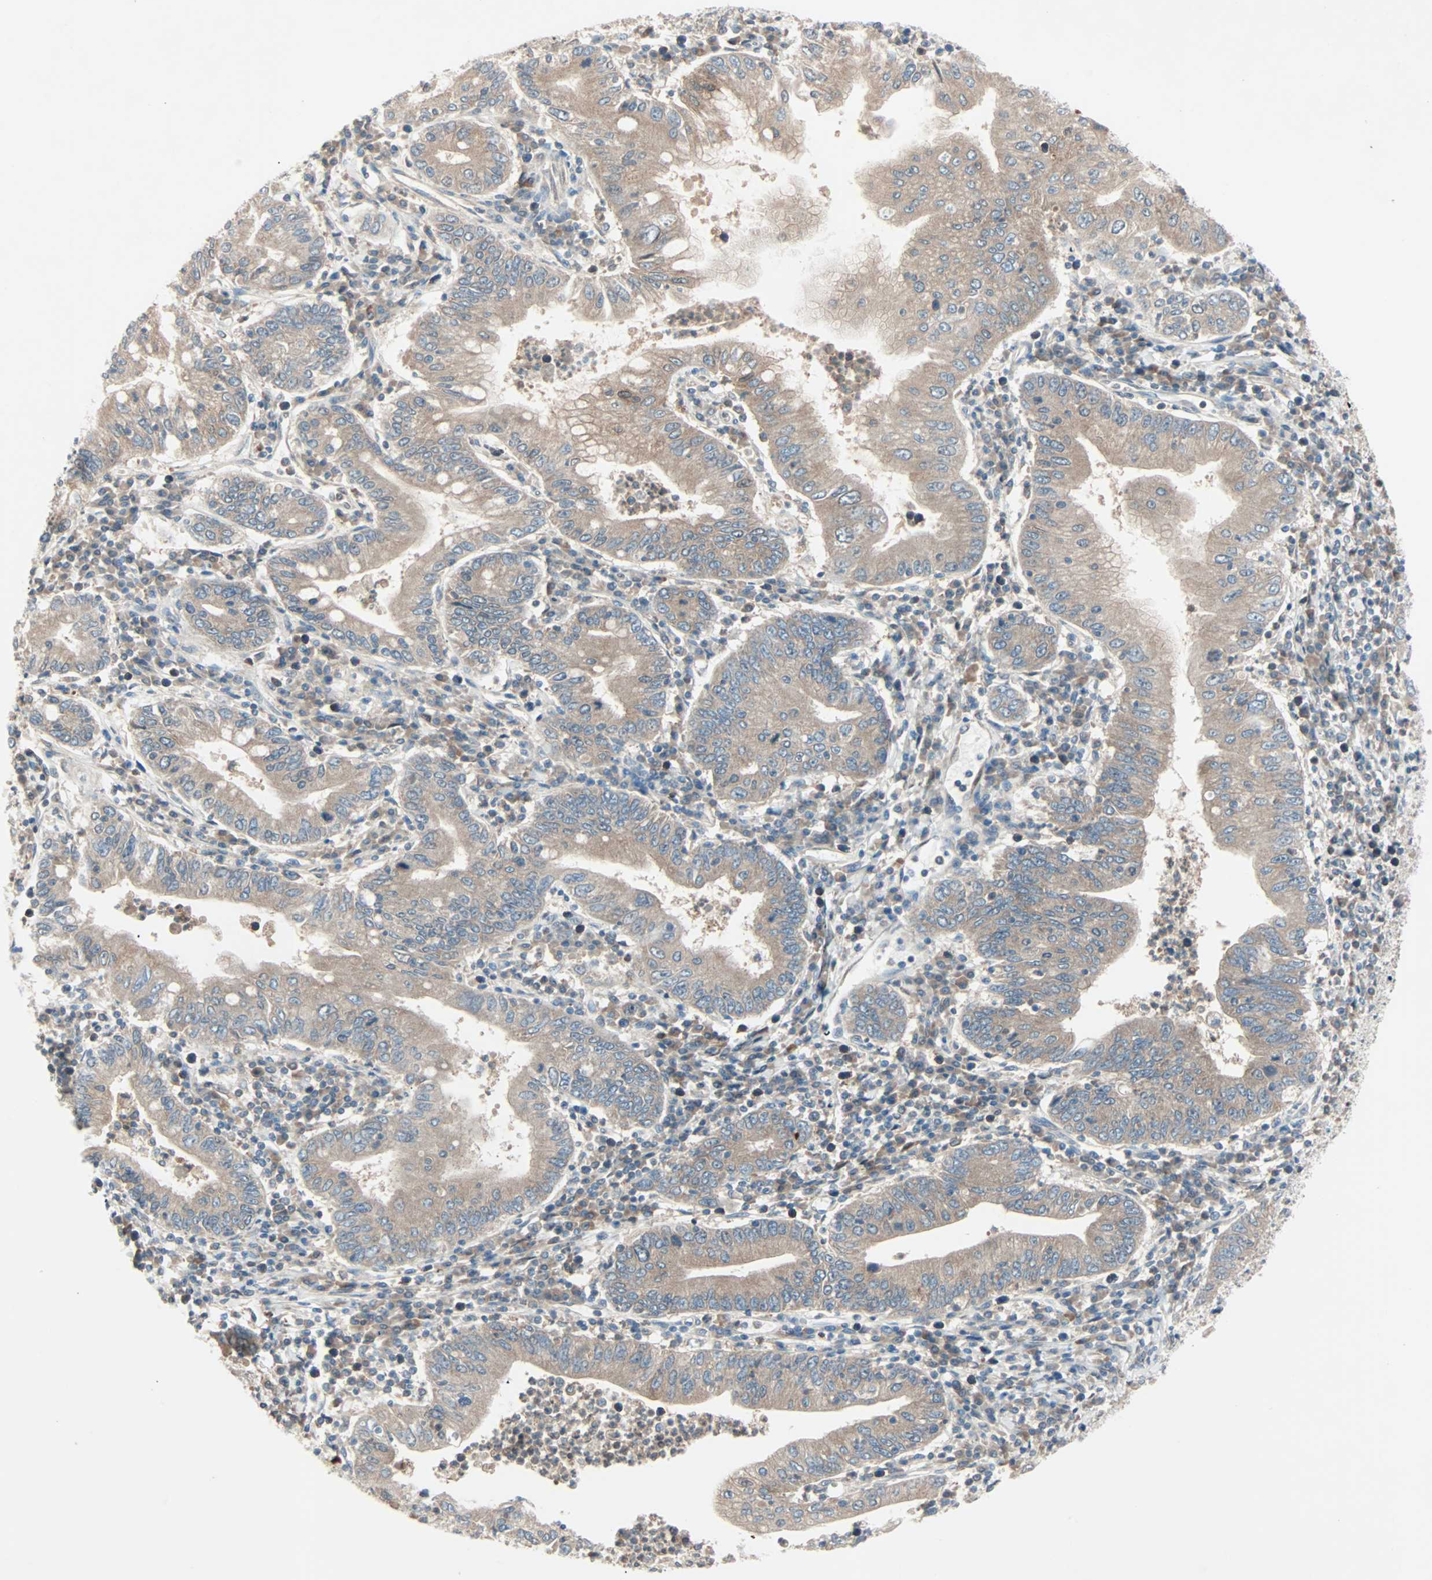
{"staining": {"intensity": "moderate", "quantity": ">75%", "location": "cytoplasmic/membranous"}, "tissue": "stomach cancer", "cell_type": "Tumor cells", "image_type": "cancer", "snomed": [{"axis": "morphology", "description": "Normal tissue, NOS"}, {"axis": "morphology", "description": "Adenocarcinoma, NOS"}, {"axis": "topography", "description": "Esophagus"}, {"axis": "topography", "description": "Stomach, upper"}, {"axis": "topography", "description": "Peripheral nerve tissue"}], "caption": "Moderate cytoplasmic/membranous positivity is appreciated in about >75% of tumor cells in stomach adenocarcinoma.", "gene": "SMIM8", "patient": {"sex": "male", "age": 62}}